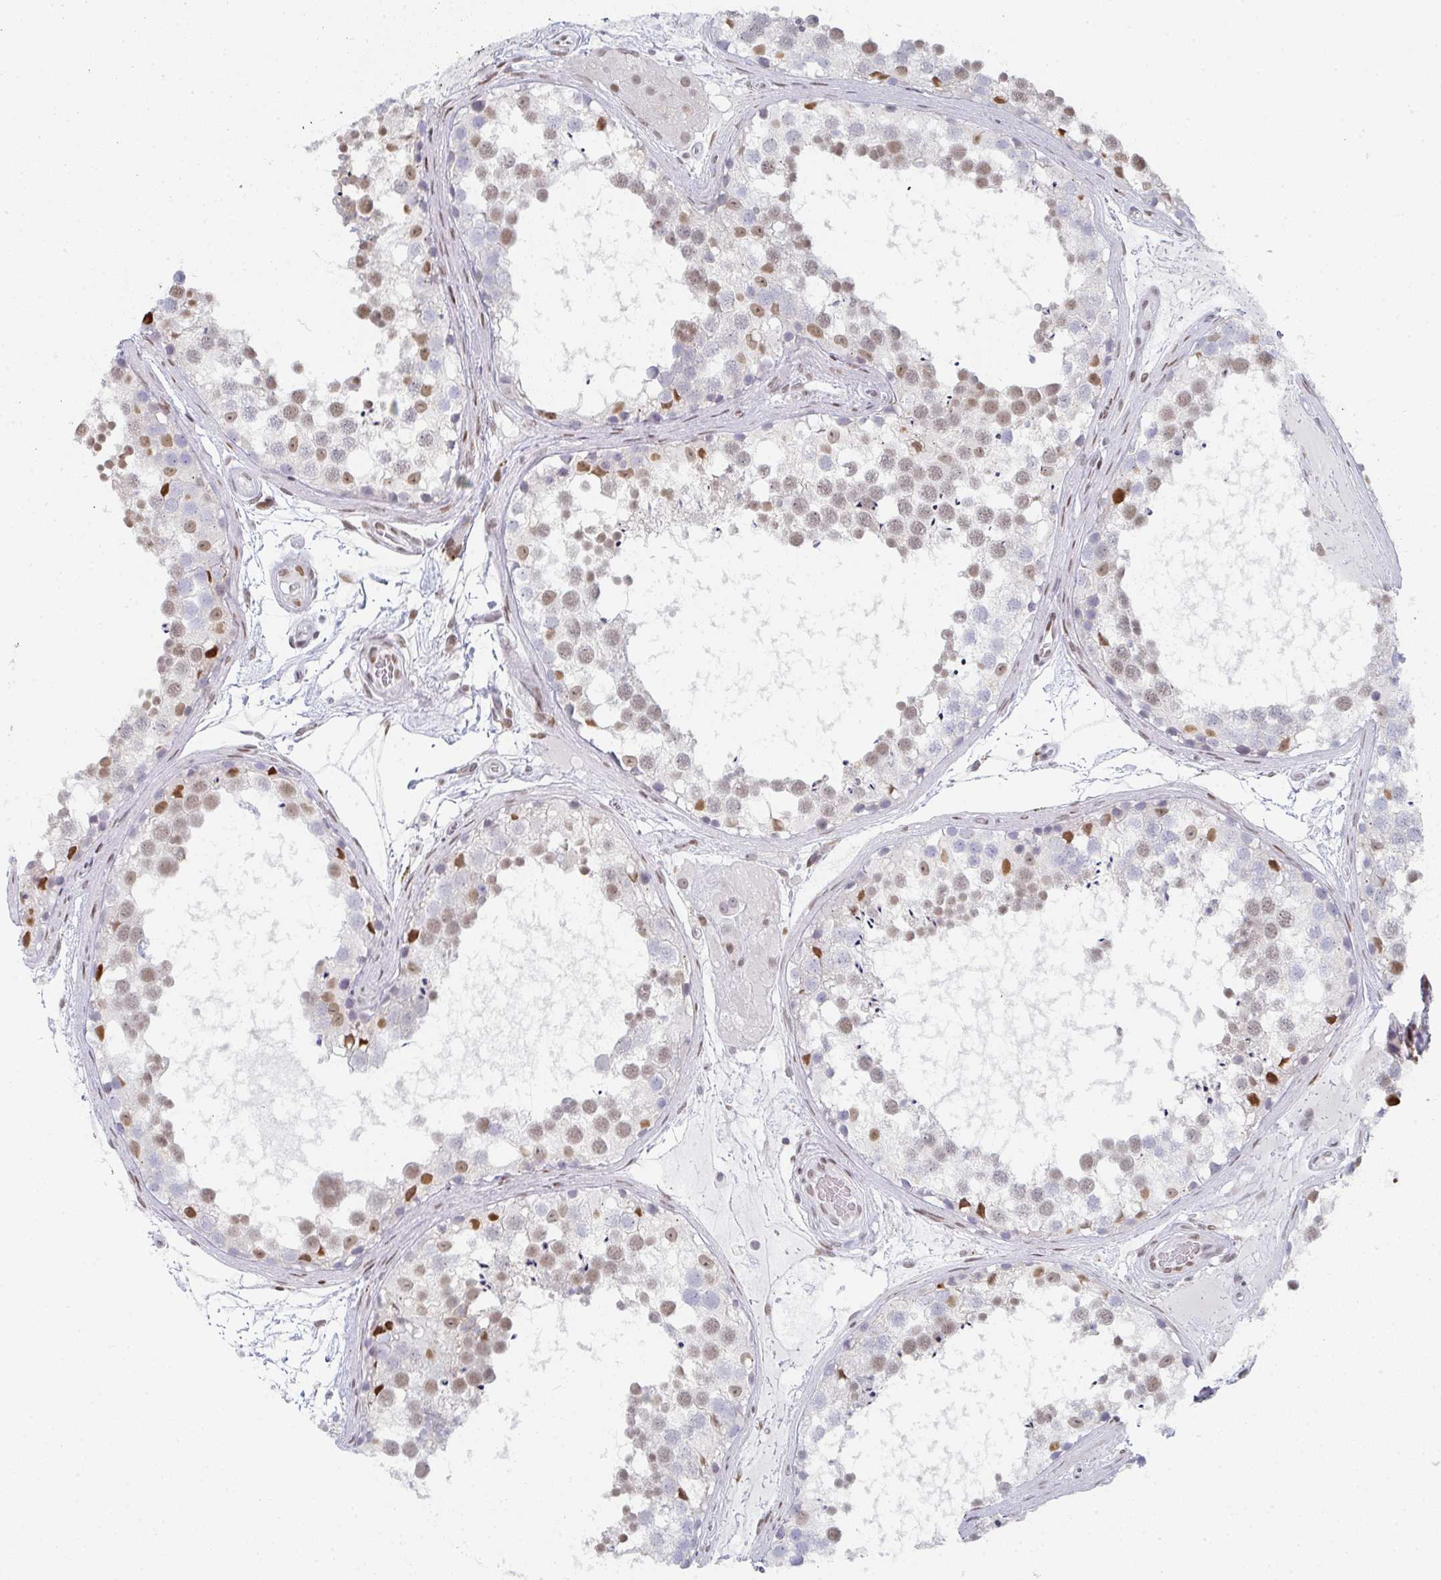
{"staining": {"intensity": "strong", "quantity": "<25%", "location": "nuclear"}, "tissue": "testis", "cell_type": "Cells in seminiferous ducts", "image_type": "normal", "snomed": [{"axis": "morphology", "description": "Normal tissue, NOS"}, {"axis": "morphology", "description": "Seminoma, NOS"}, {"axis": "topography", "description": "Testis"}], "caption": "Immunohistochemical staining of normal testis reveals medium levels of strong nuclear positivity in approximately <25% of cells in seminiferous ducts.", "gene": "POU2AF2", "patient": {"sex": "male", "age": 65}}